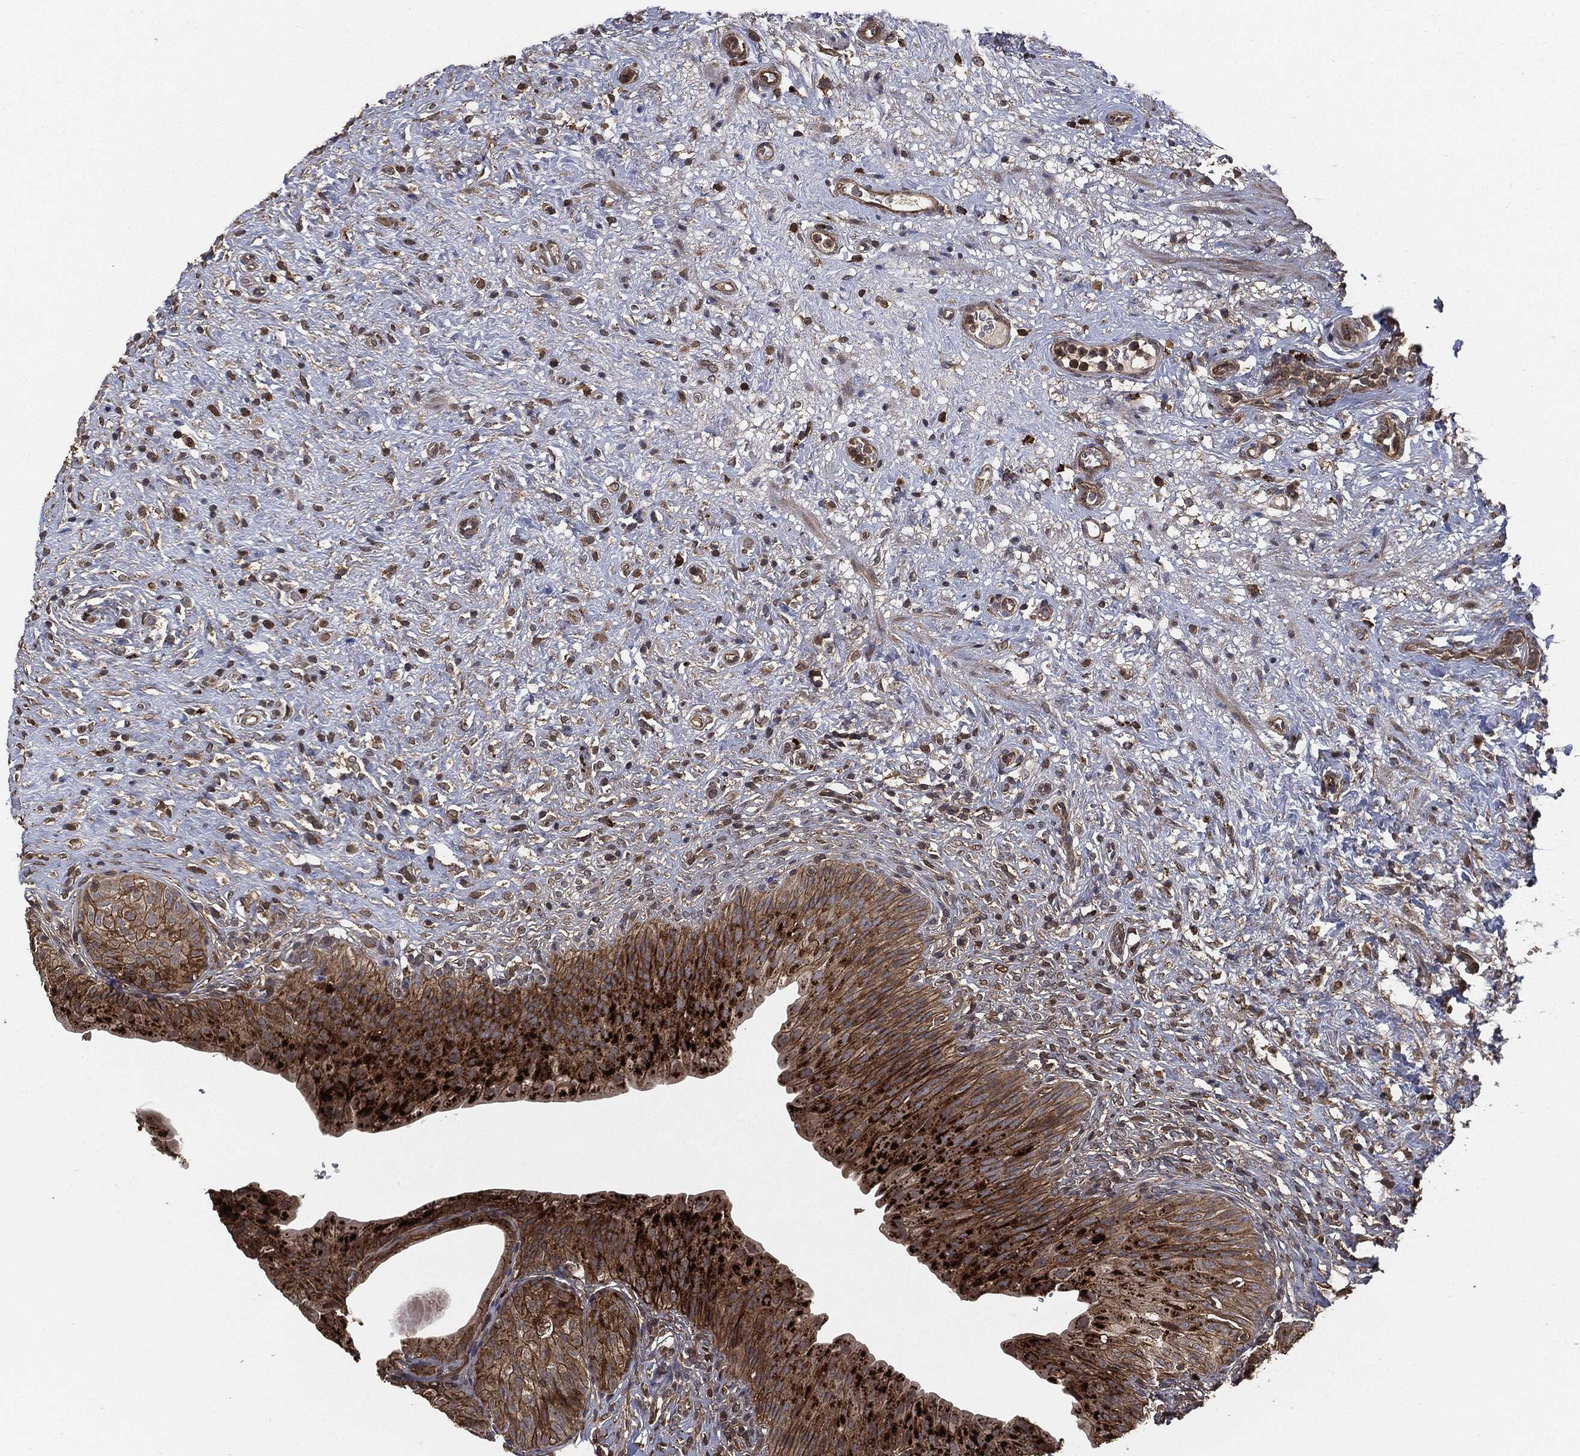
{"staining": {"intensity": "strong", "quantity": ">75%", "location": "cytoplasmic/membranous"}, "tissue": "urinary bladder", "cell_type": "Urothelial cells", "image_type": "normal", "snomed": [{"axis": "morphology", "description": "Normal tissue, NOS"}, {"axis": "topography", "description": "Urinary bladder"}], "caption": "Immunohistochemical staining of benign human urinary bladder exhibits strong cytoplasmic/membranous protein staining in approximately >75% of urothelial cells.", "gene": "ERBIN", "patient": {"sex": "male", "age": 46}}